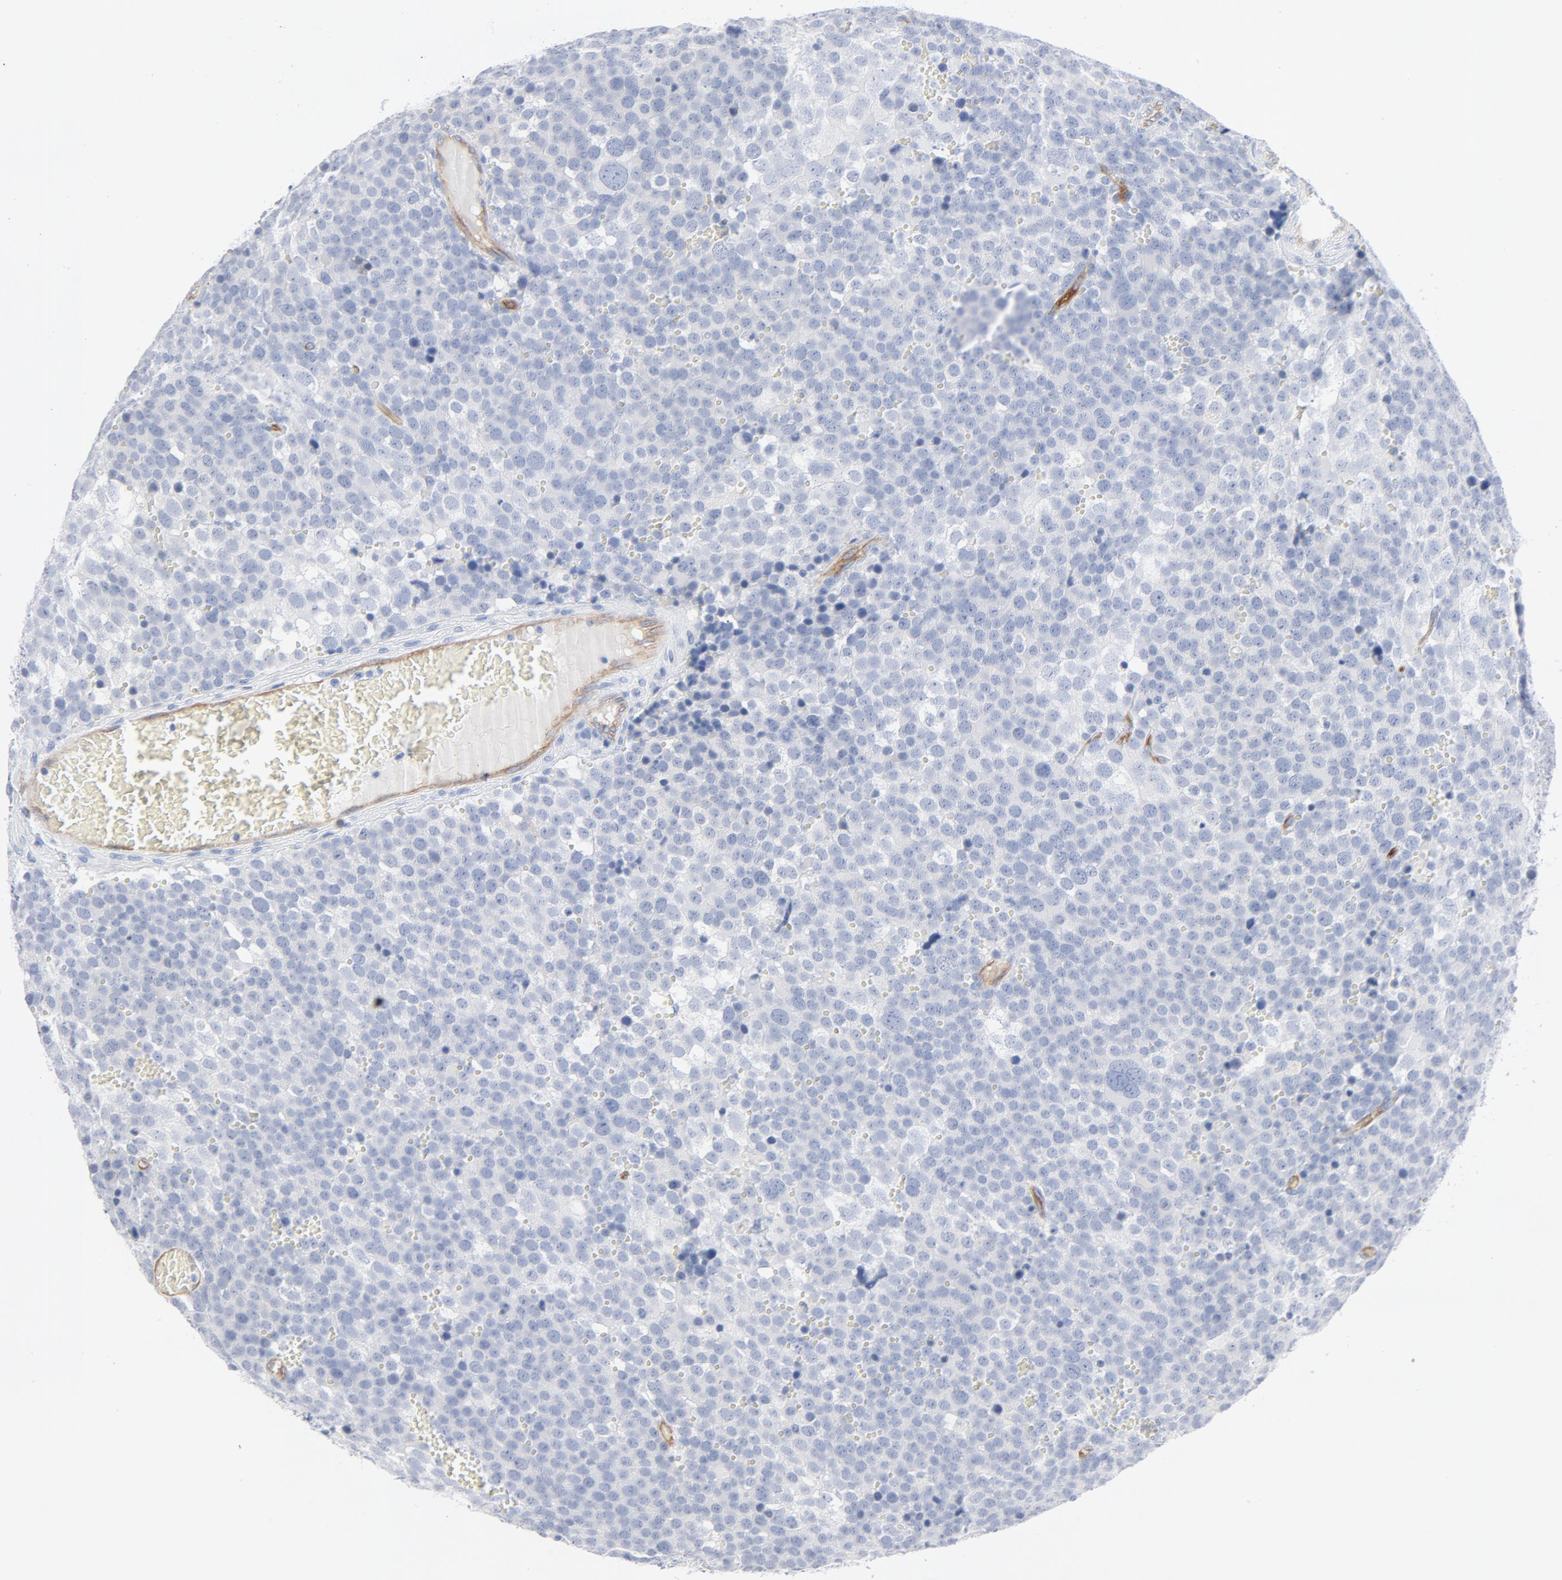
{"staining": {"intensity": "negative", "quantity": "none", "location": "none"}, "tissue": "testis cancer", "cell_type": "Tumor cells", "image_type": "cancer", "snomed": [{"axis": "morphology", "description": "Seminoma, NOS"}, {"axis": "topography", "description": "Testis"}], "caption": "Immunohistochemical staining of human testis cancer (seminoma) reveals no significant expression in tumor cells.", "gene": "SHANK3", "patient": {"sex": "male", "age": 71}}